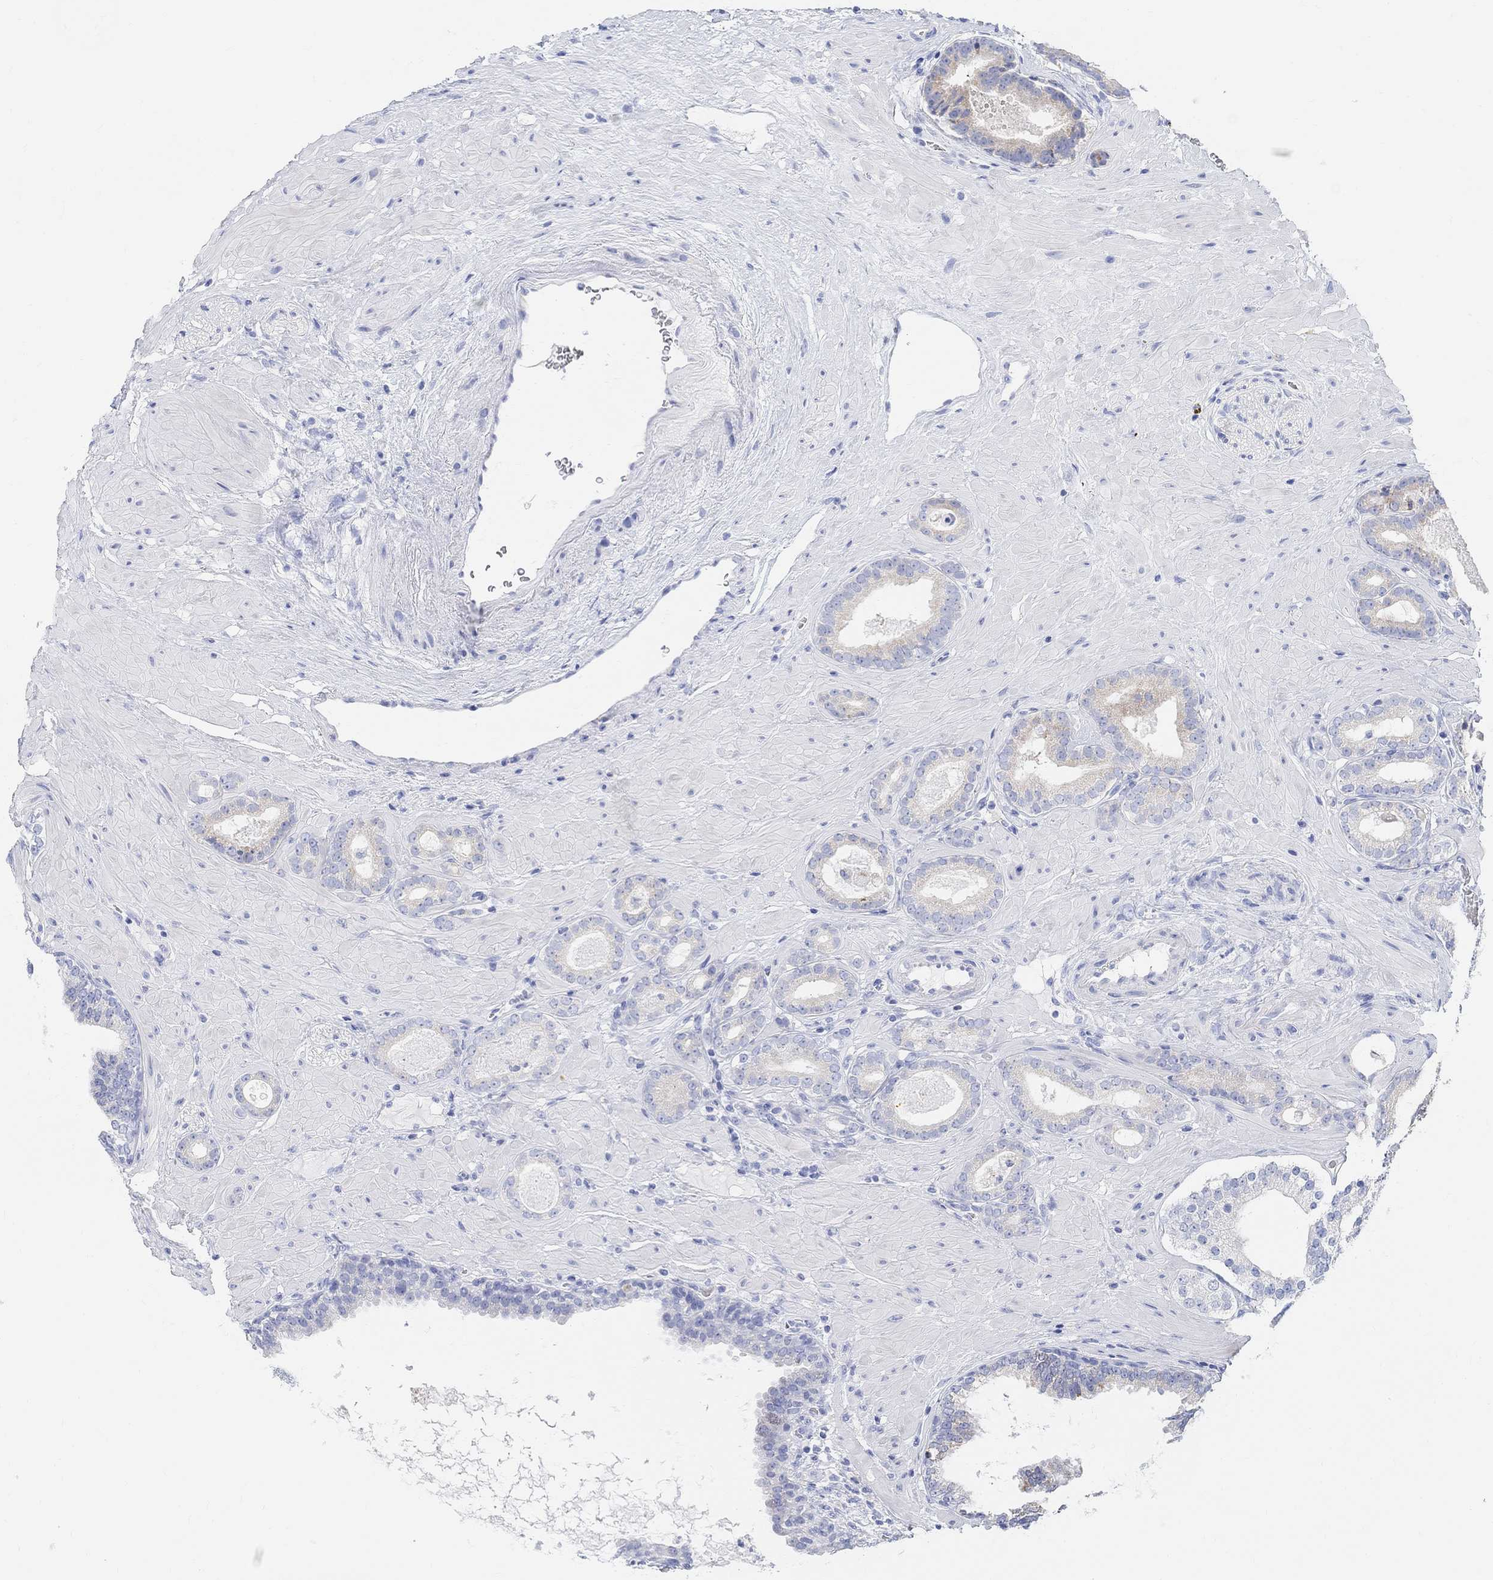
{"staining": {"intensity": "weak", "quantity": "25%-75%", "location": "cytoplasmic/membranous"}, "tissue": "prostate cancer", "cell_type": "Tumor cells", "image_type": "cancer", "snomed": [{"axis": "morphology", "description": "Adenocarcinoma, Low grade"}, {"axis": "topography", "description": "Prostate"}], "caption": "The immunohistochemical stain labels weak cytoplasmic/membranous expression in tumor cells of adenocarcinoma (low-grade) (prostate) tissue.", "gene": "RETNLB", "patient": {"sex": "male", "age": 60}}